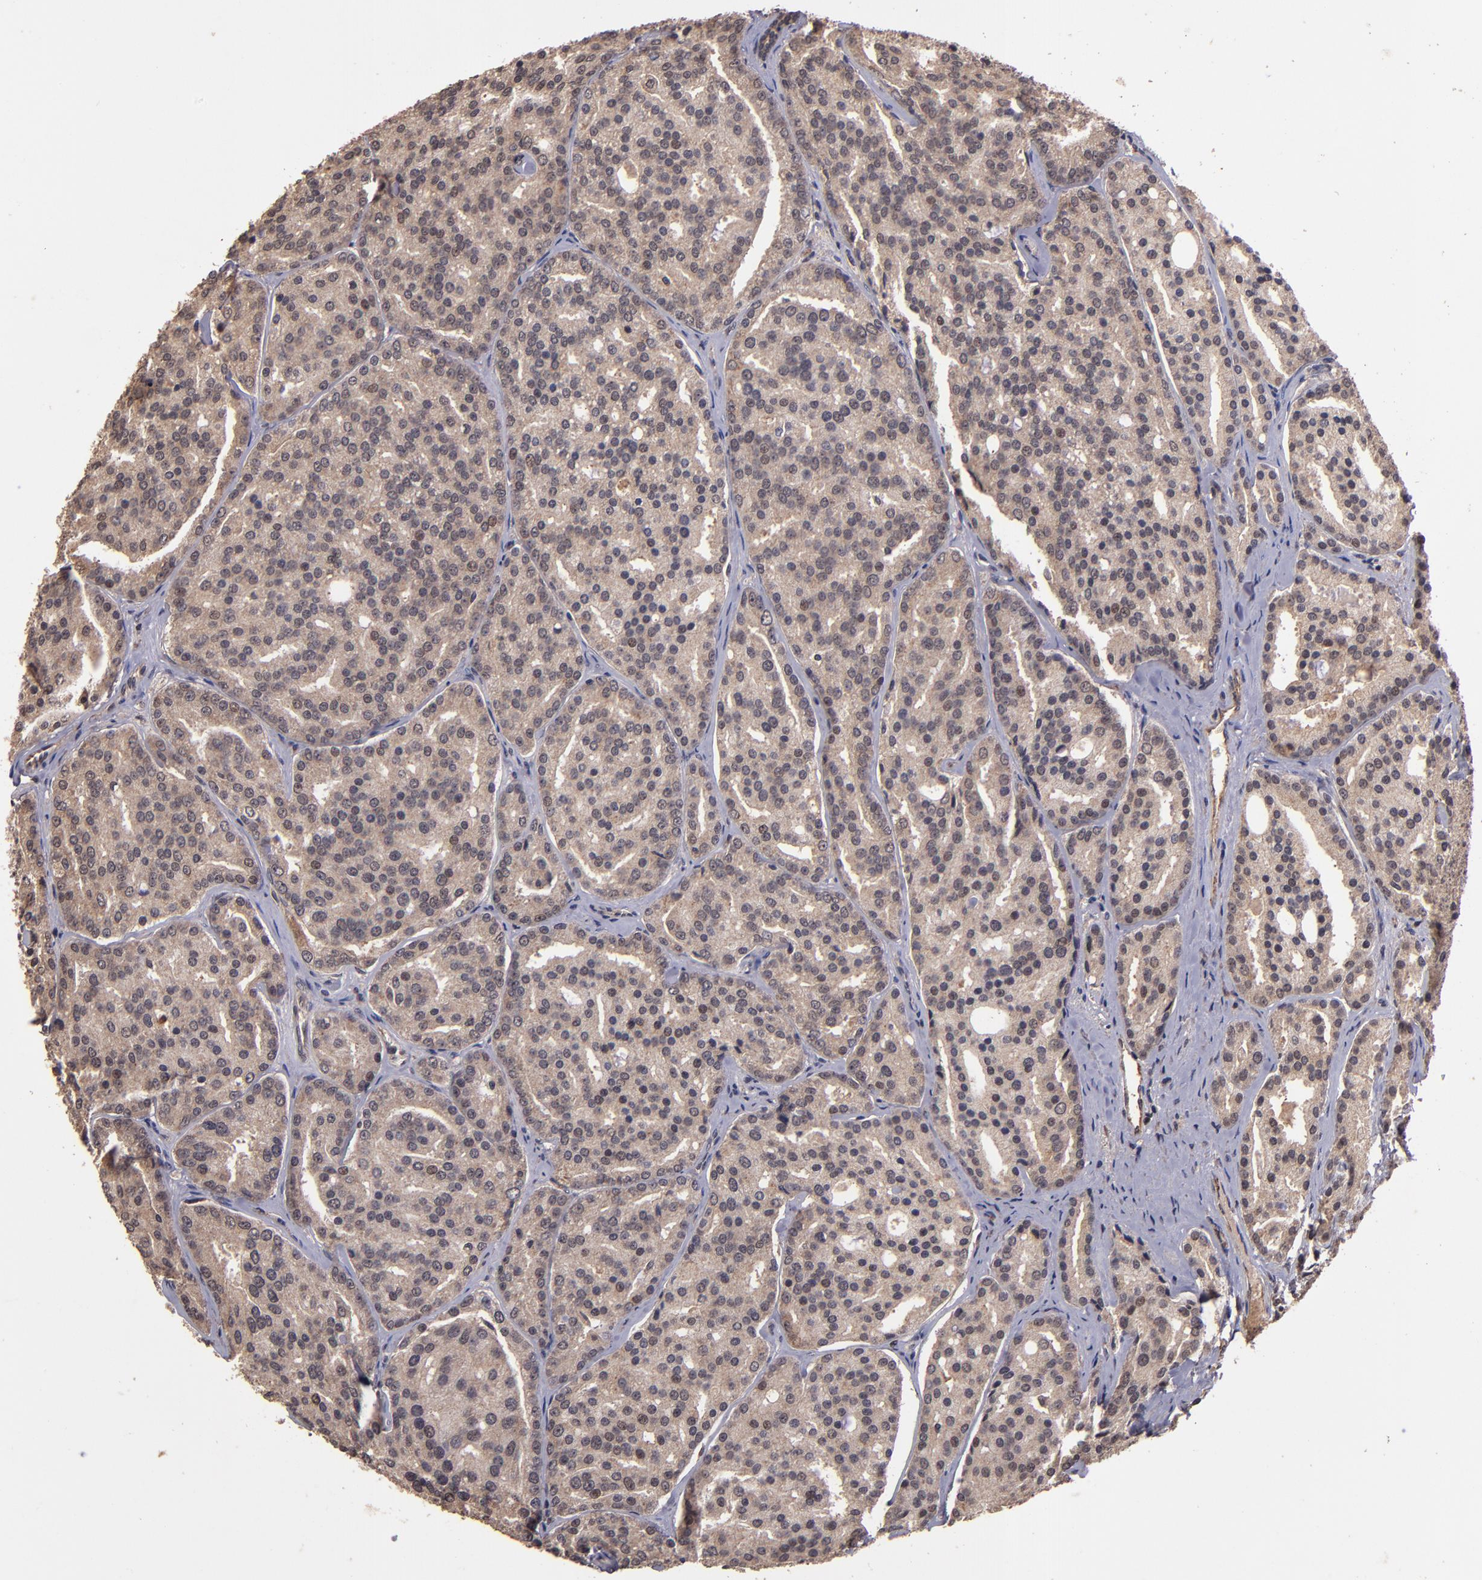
{"staining": {"intensity": "moderate", "quantity": ">75%", "location": "cytoplasmic/membranous"}, "tissue": "prostate cancer", "cell_type": "Tumor cells", "image_type": "cancer", "snomed": [{"axis": "morphology", "description": "Adenocarcinoma, High grade"}, {"axis": "topography", "description": "Prostate"}], "caption": "An immunohistochemistry image of neoplastic tissue is shown. Protein staining in brown labels moderate cytoplasmic/membranous positivity in prostate adenocarcinoma (high-grade) within tumor cells. The protein of interest is shown in brown color, while the nuclei are stained blue.", "gene": "RIOK3", "patient": {"sex": "male", "age": 64}}